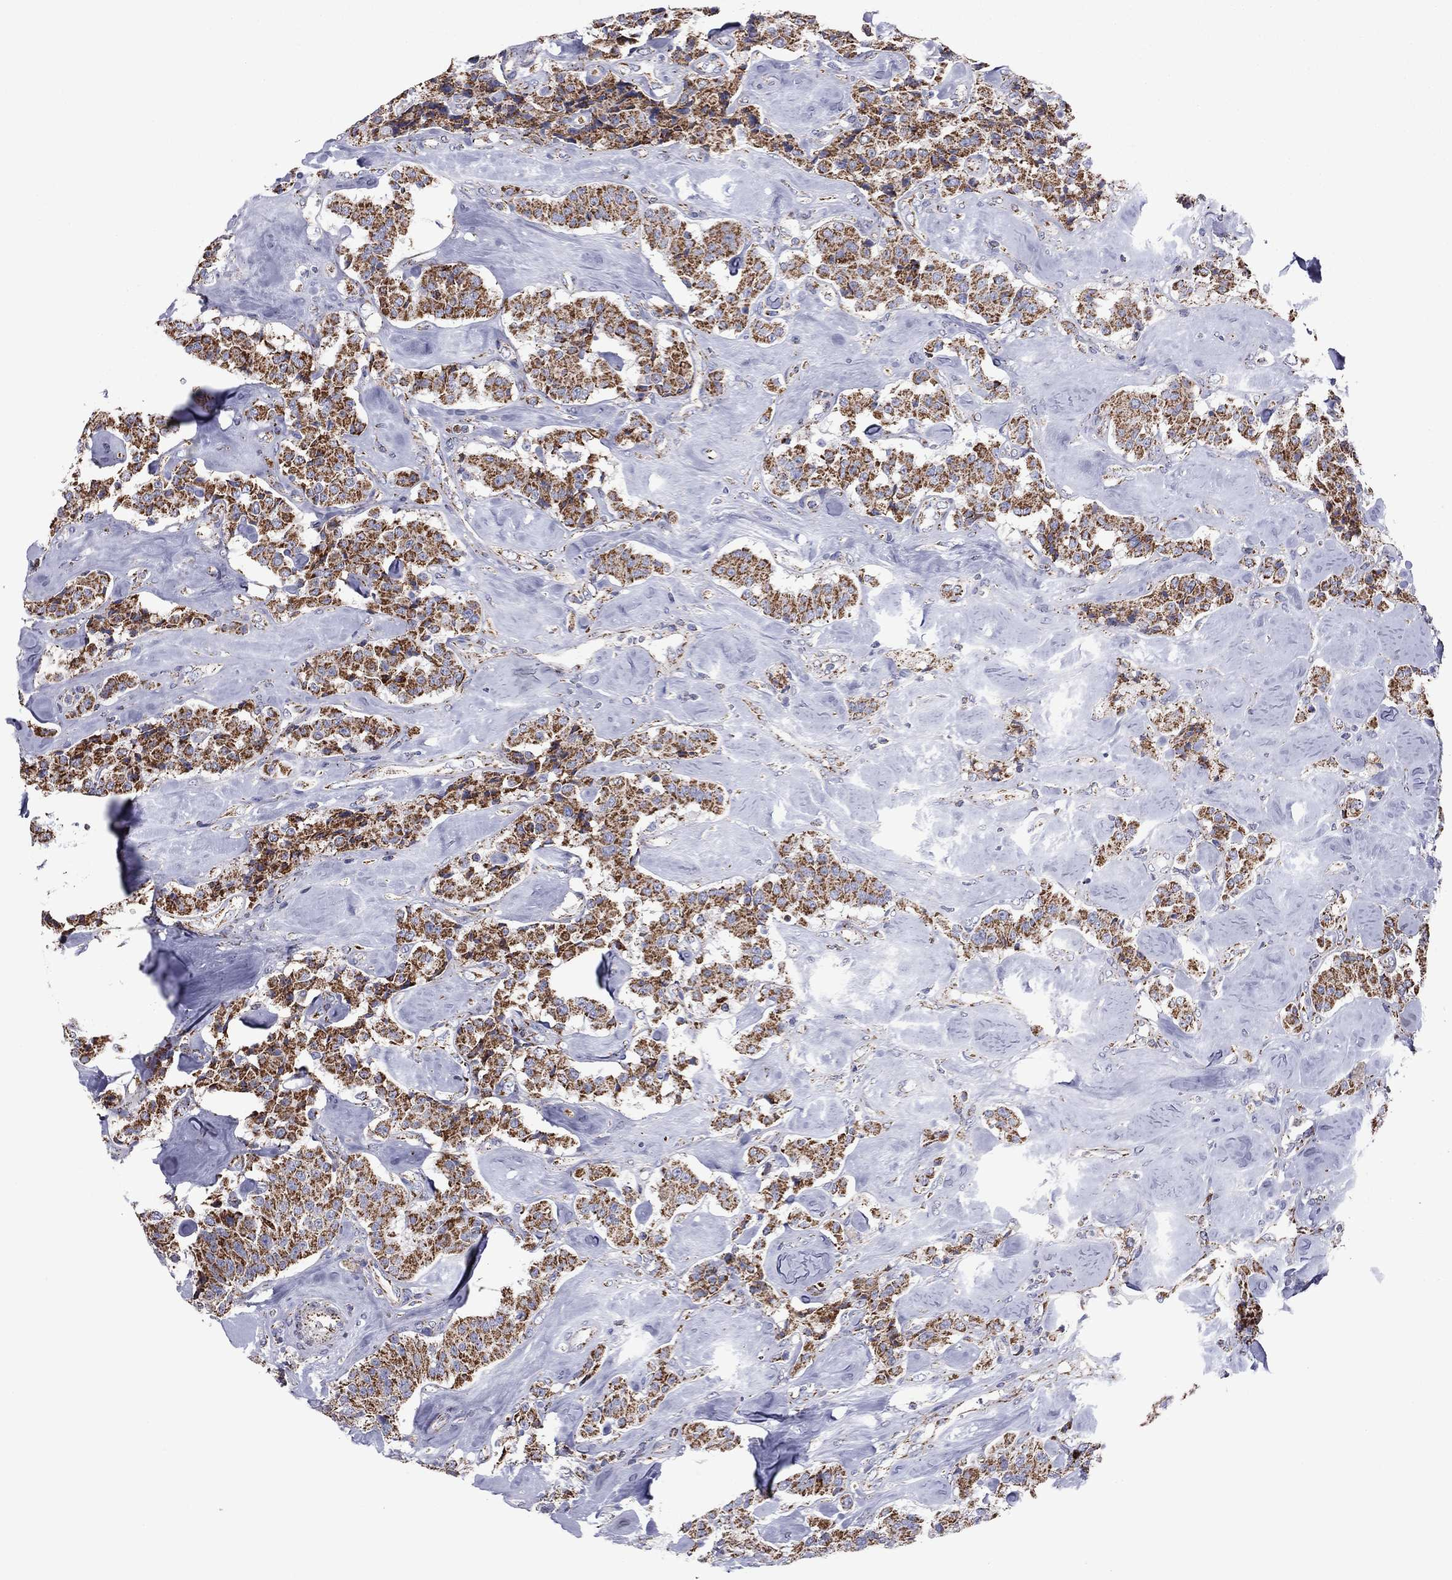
{"staining": {"intensity": "strong", "quantity": ">75%", "location": "cytoplasmic/membranous"}, "tissue": "carcinoid", "cell_type": "Tumor cells", "image_type": "cancer", "snomed": [{"axis": "morphology", "description": "Carcinoid, malignant, NOS"}, {"axis": "topography", "description": "Pancreas"}], "caption": "Immunohistochemical staining of human carcinoid exhibits high levels of strong cytoplasmic/membranous staining in approximately >75% of tumor cells. The protein of interest is shown in brown color, while the nuclei are stained blue.", "gene": "NDUFV1", "patient": {"sex": "male", "age": 41}}